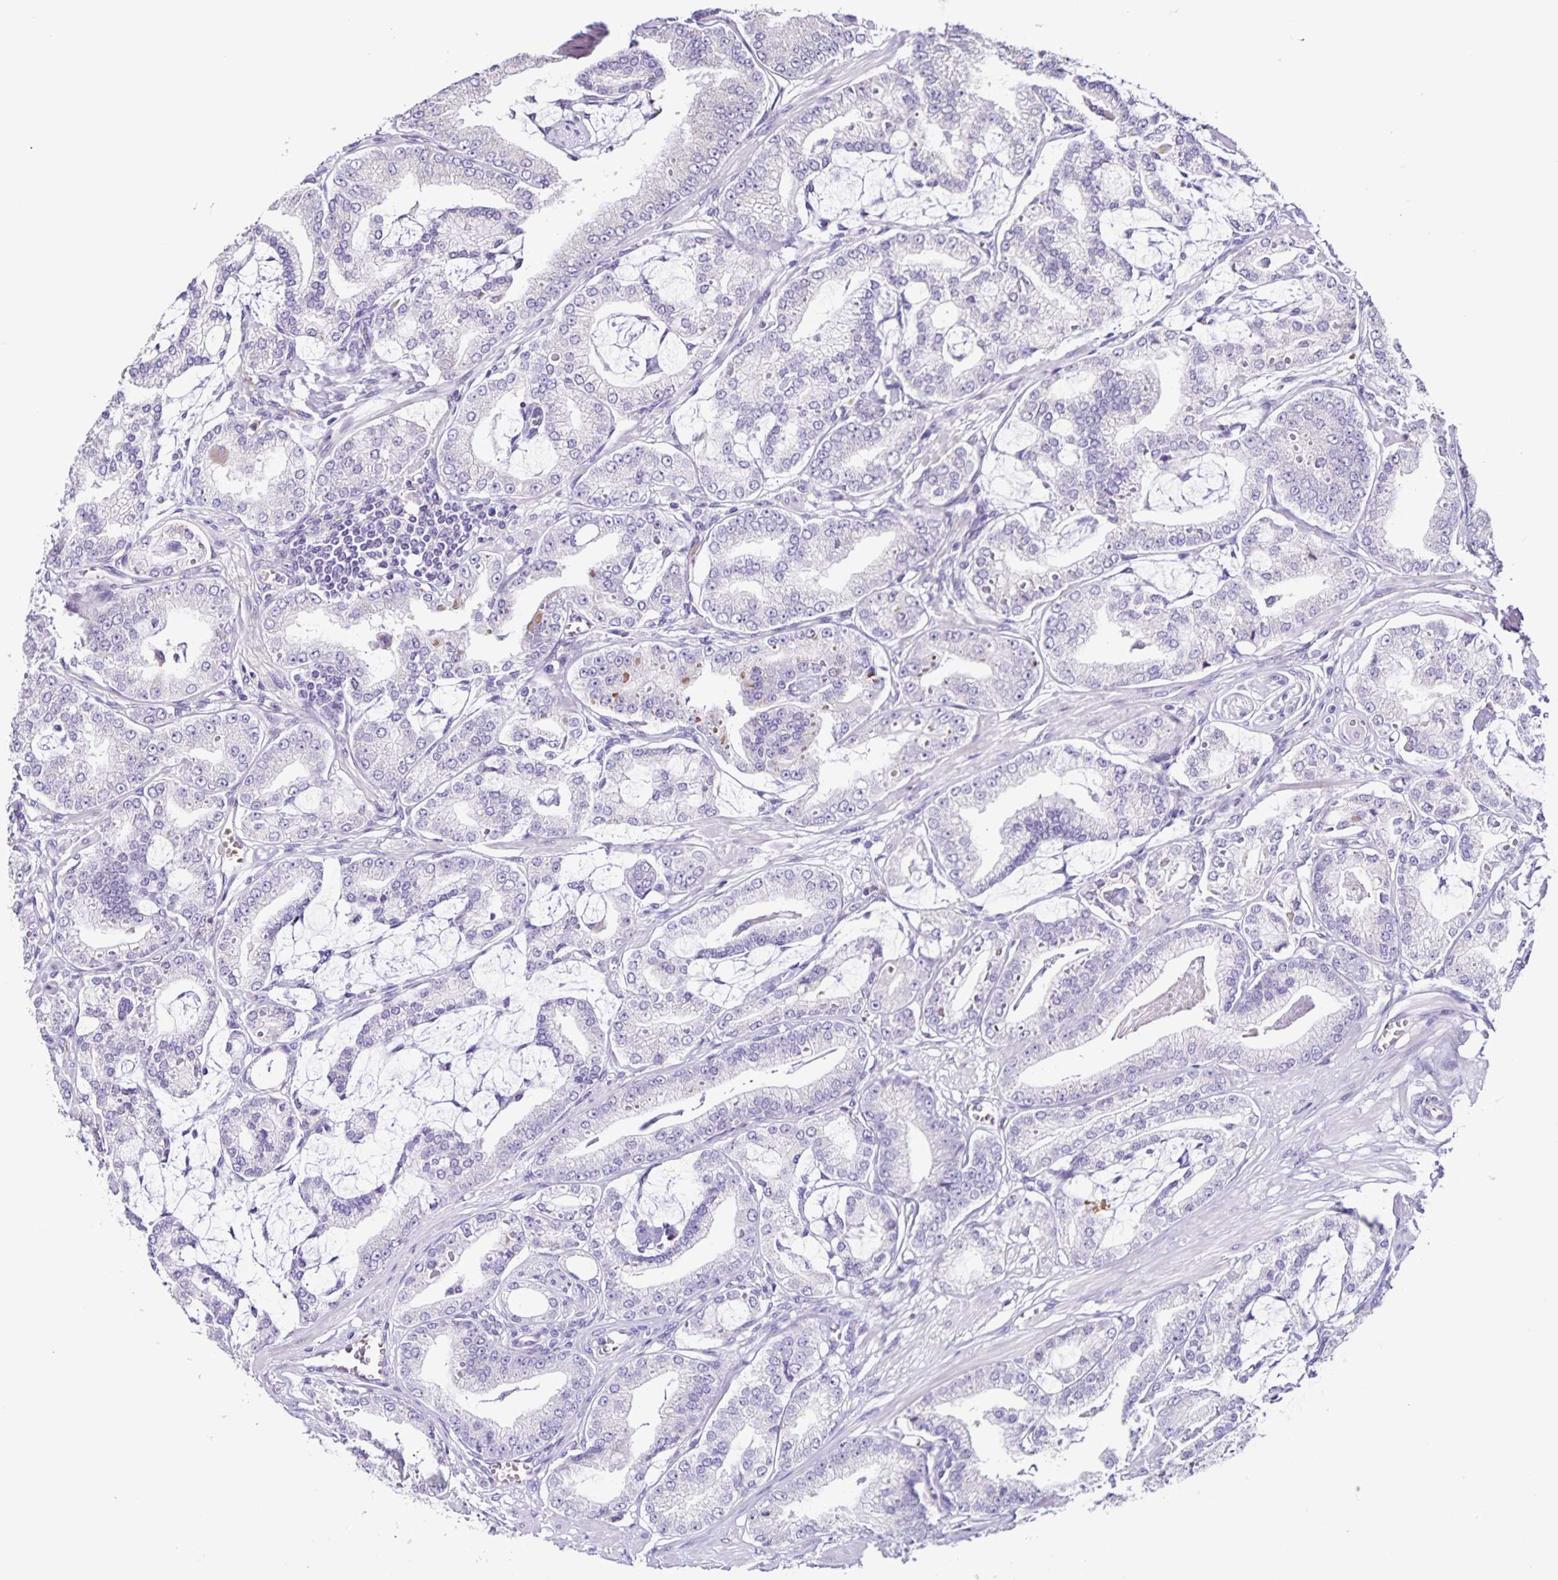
{"staining": {"intensity": "negative", "quantity": "none", "location": "none"}, "tissue": "prostate cancer", "cell_type": "Tumor cells", "image_type": "cancer", "snomed": [{"axis": "morphology", "description": "Adenocarcinoma, High grade"}, {"axis": "topography", "description": "Prostate"}], "caption": "A high-resolution photomicrograph shows immunohistochemistry (IHC) staining of prostate cancer, which reveals no significant staining in tumor cells.", "gene": "RNFT2", "patient": {"sex": "male", "age": 71}}